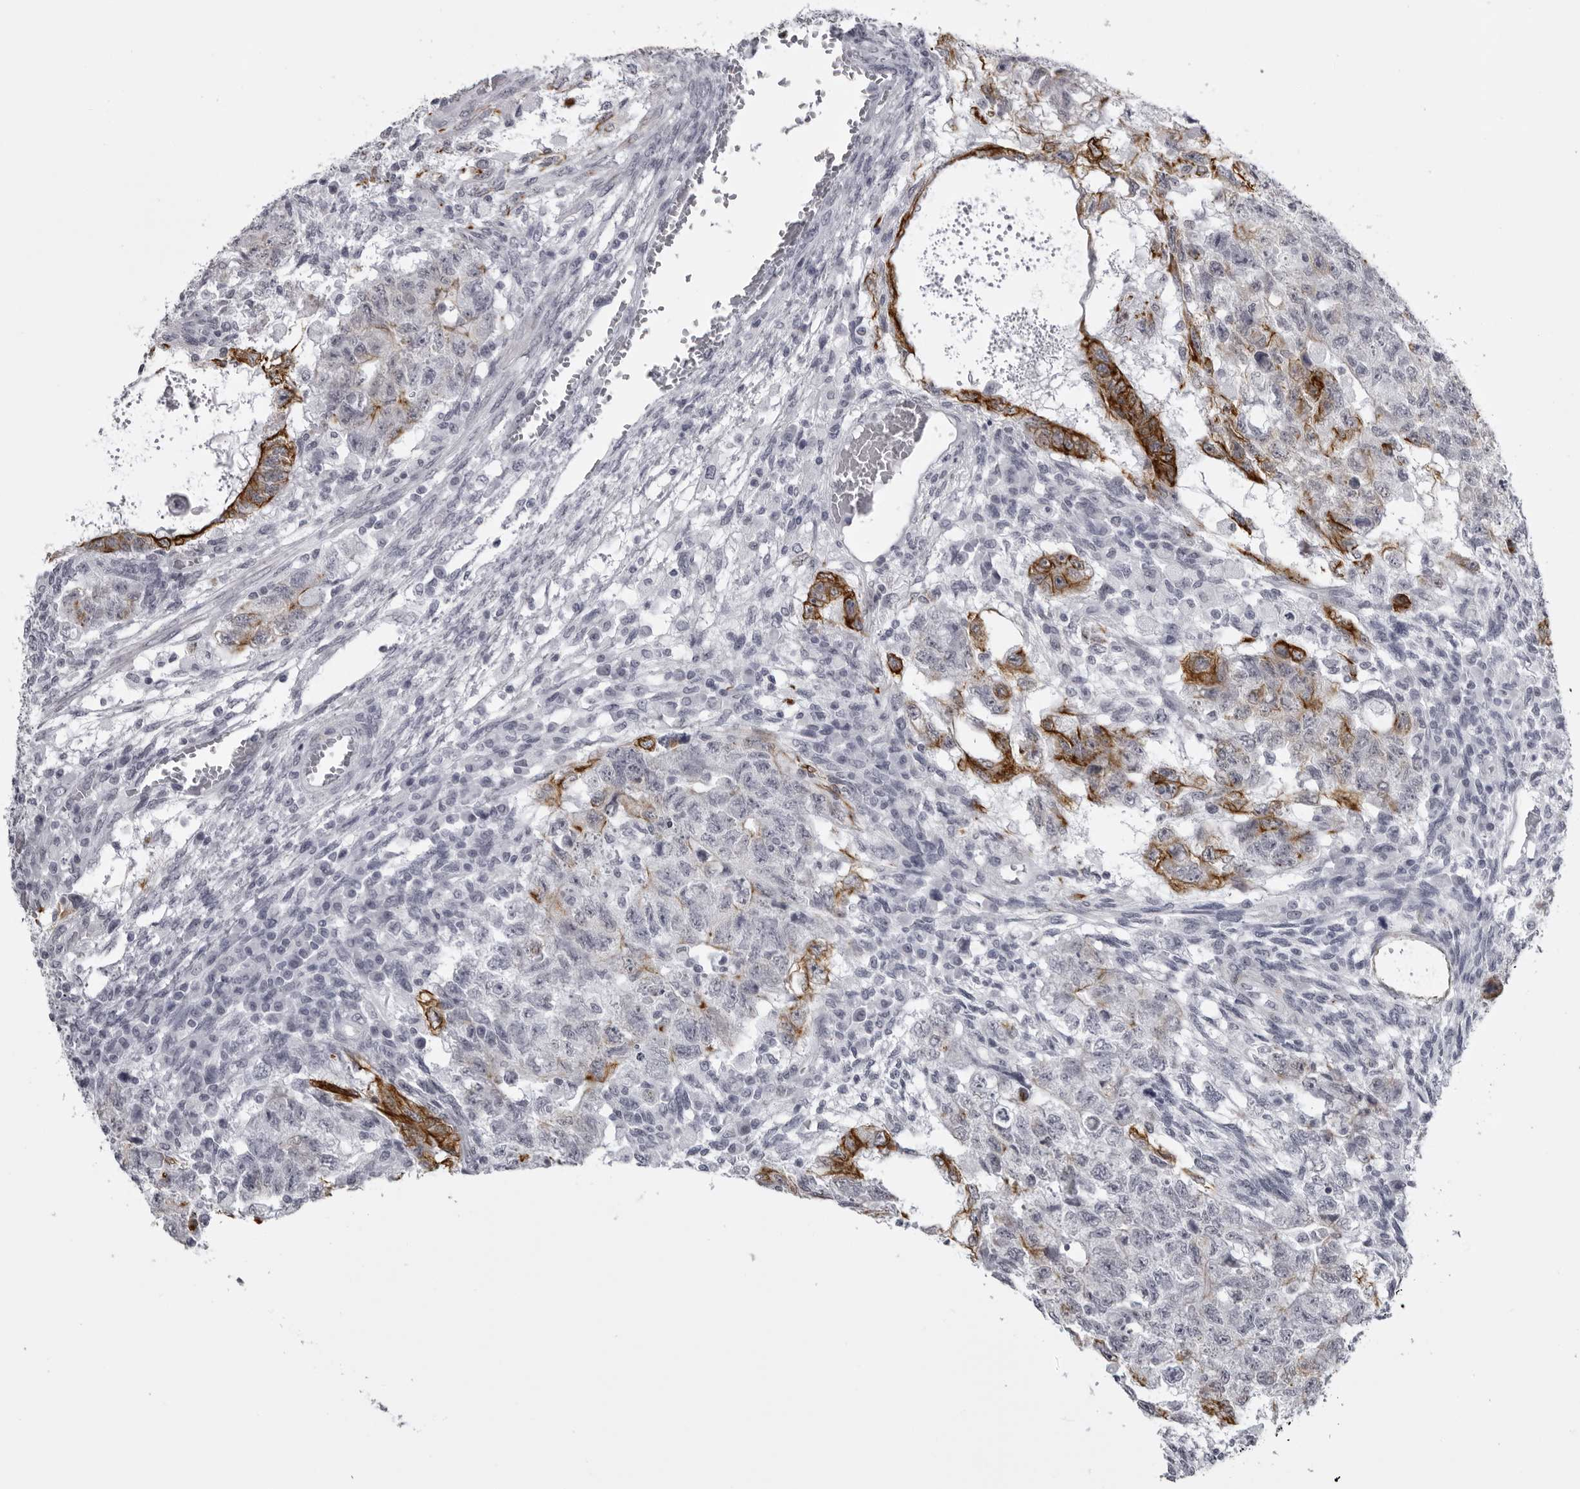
{"staining": {"intensity": "strong", "quantity": "25%-75%", "location": "cytoplasmic/membranous"}, "tissue": "testis cancer", "cell_type": "Tumor cells", "image_type": "cancer", "snomed": [{"axis": "morphology", "description": "Normal tissue, NOS"}, {"axis": "morphology", "description": "Carcinoma, Embryonal, NOS"}, {"axis": "topography", "description": "Testis"}], "caption": "Immunohistochemical staining of human testis embryonal carcinoma demonstrates high levels of strong cytoplasmic/membranous protein positivity in about 25%-75% of tumor cells.", "gene": "UROD", "patient": {"sex": "male", "age": 36}}